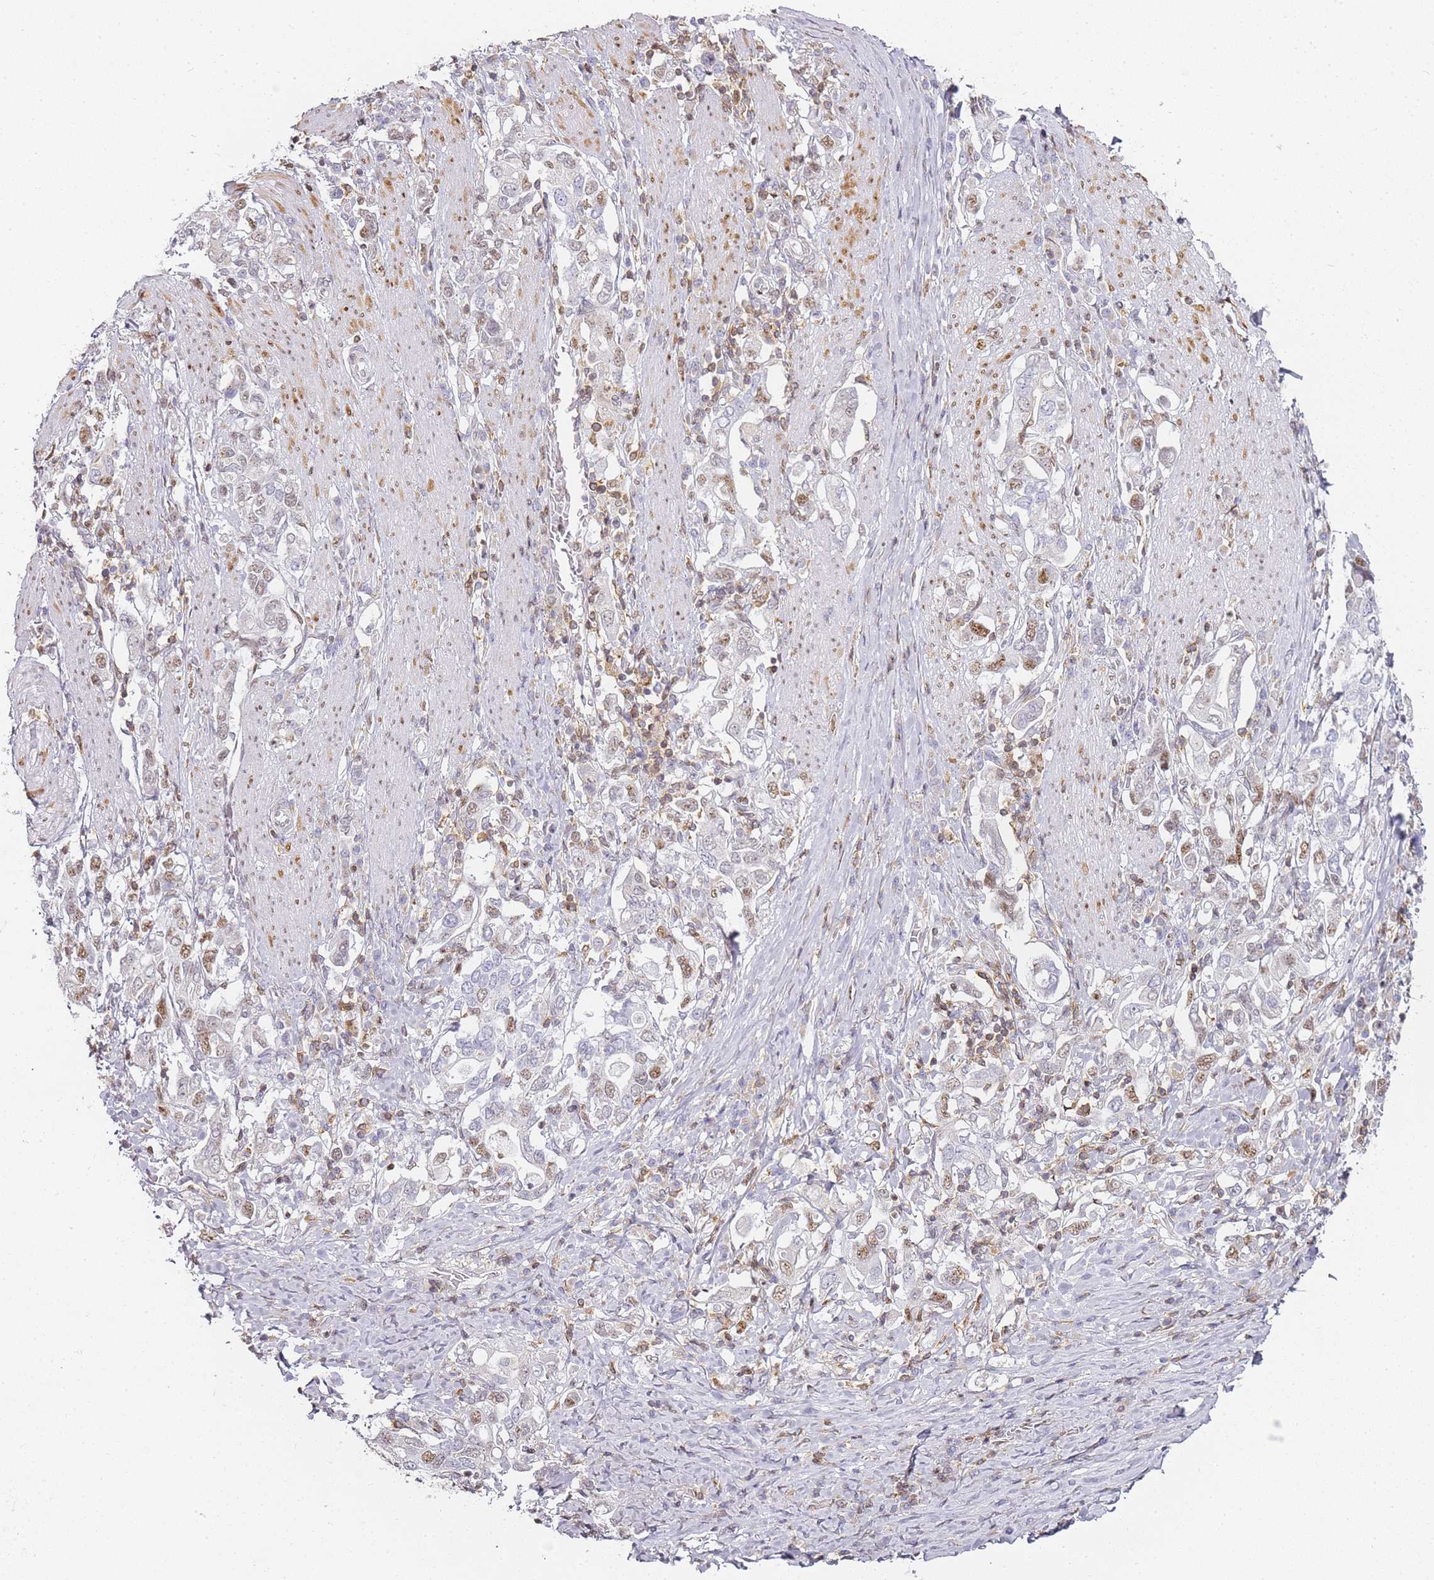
{"staining": {"intensity": "moderate", "quantity": "<25%", "location": "nuclear"}, "tissue": "stomach cancer", "cell_type": "Tumor cells", "image_type": "cancer", "snomed": [{"axis": "morphology", "description": "Adenocarcinoma, NOS"}, {"axis": "topography", "description": "Stomach, upper"}, {"axis": "topography", "description": "Stomach"}], "caption": "Human adenocarcinoma (stomach) stained with a protein marker demonstrates moderate staining in tumor cells.", "gene": "JAKMIP1", "patient": {"sex": "male", "age": 62}}